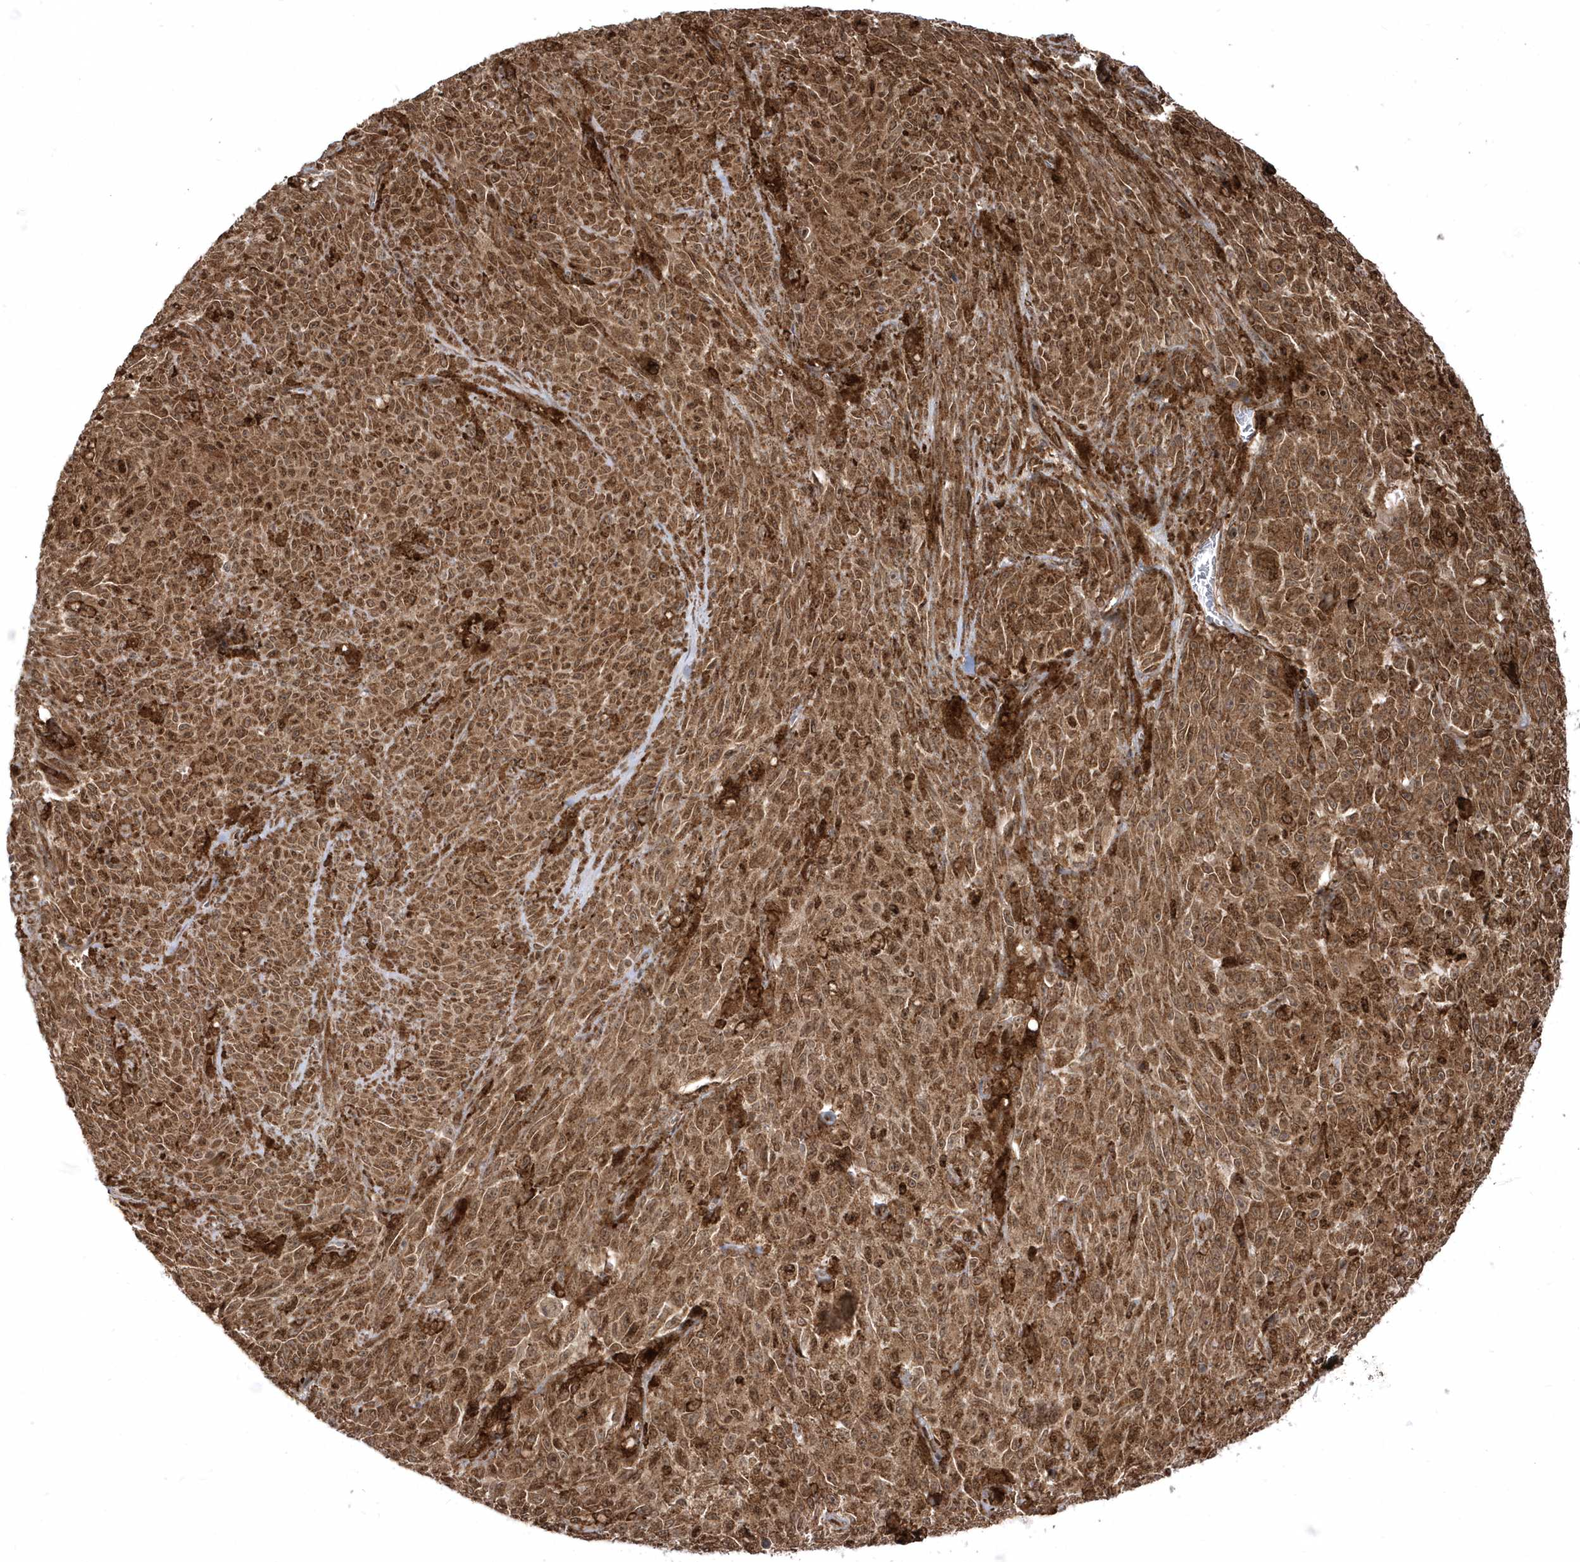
{"staining": {"intensity": "moderate", "quantity": ">75%", "location": "cytoplasmic/membranous,nuclear"}, "tissue": "melanoma", "cell_type": "Tumor cells", "image_type": "cancer", "snomed": [{"axis": "morphology", "description": "Malignant melanoma, NOS"}, {"axis": "topography", "description": "Skin"}], "caption": "A brown stain shows moderate cytoplasmic/membranous and nuclear positivity of a protein in melanoma tumor cells.", "gene": "EPC2", "patient": {"sex": "female", "age": 82}}